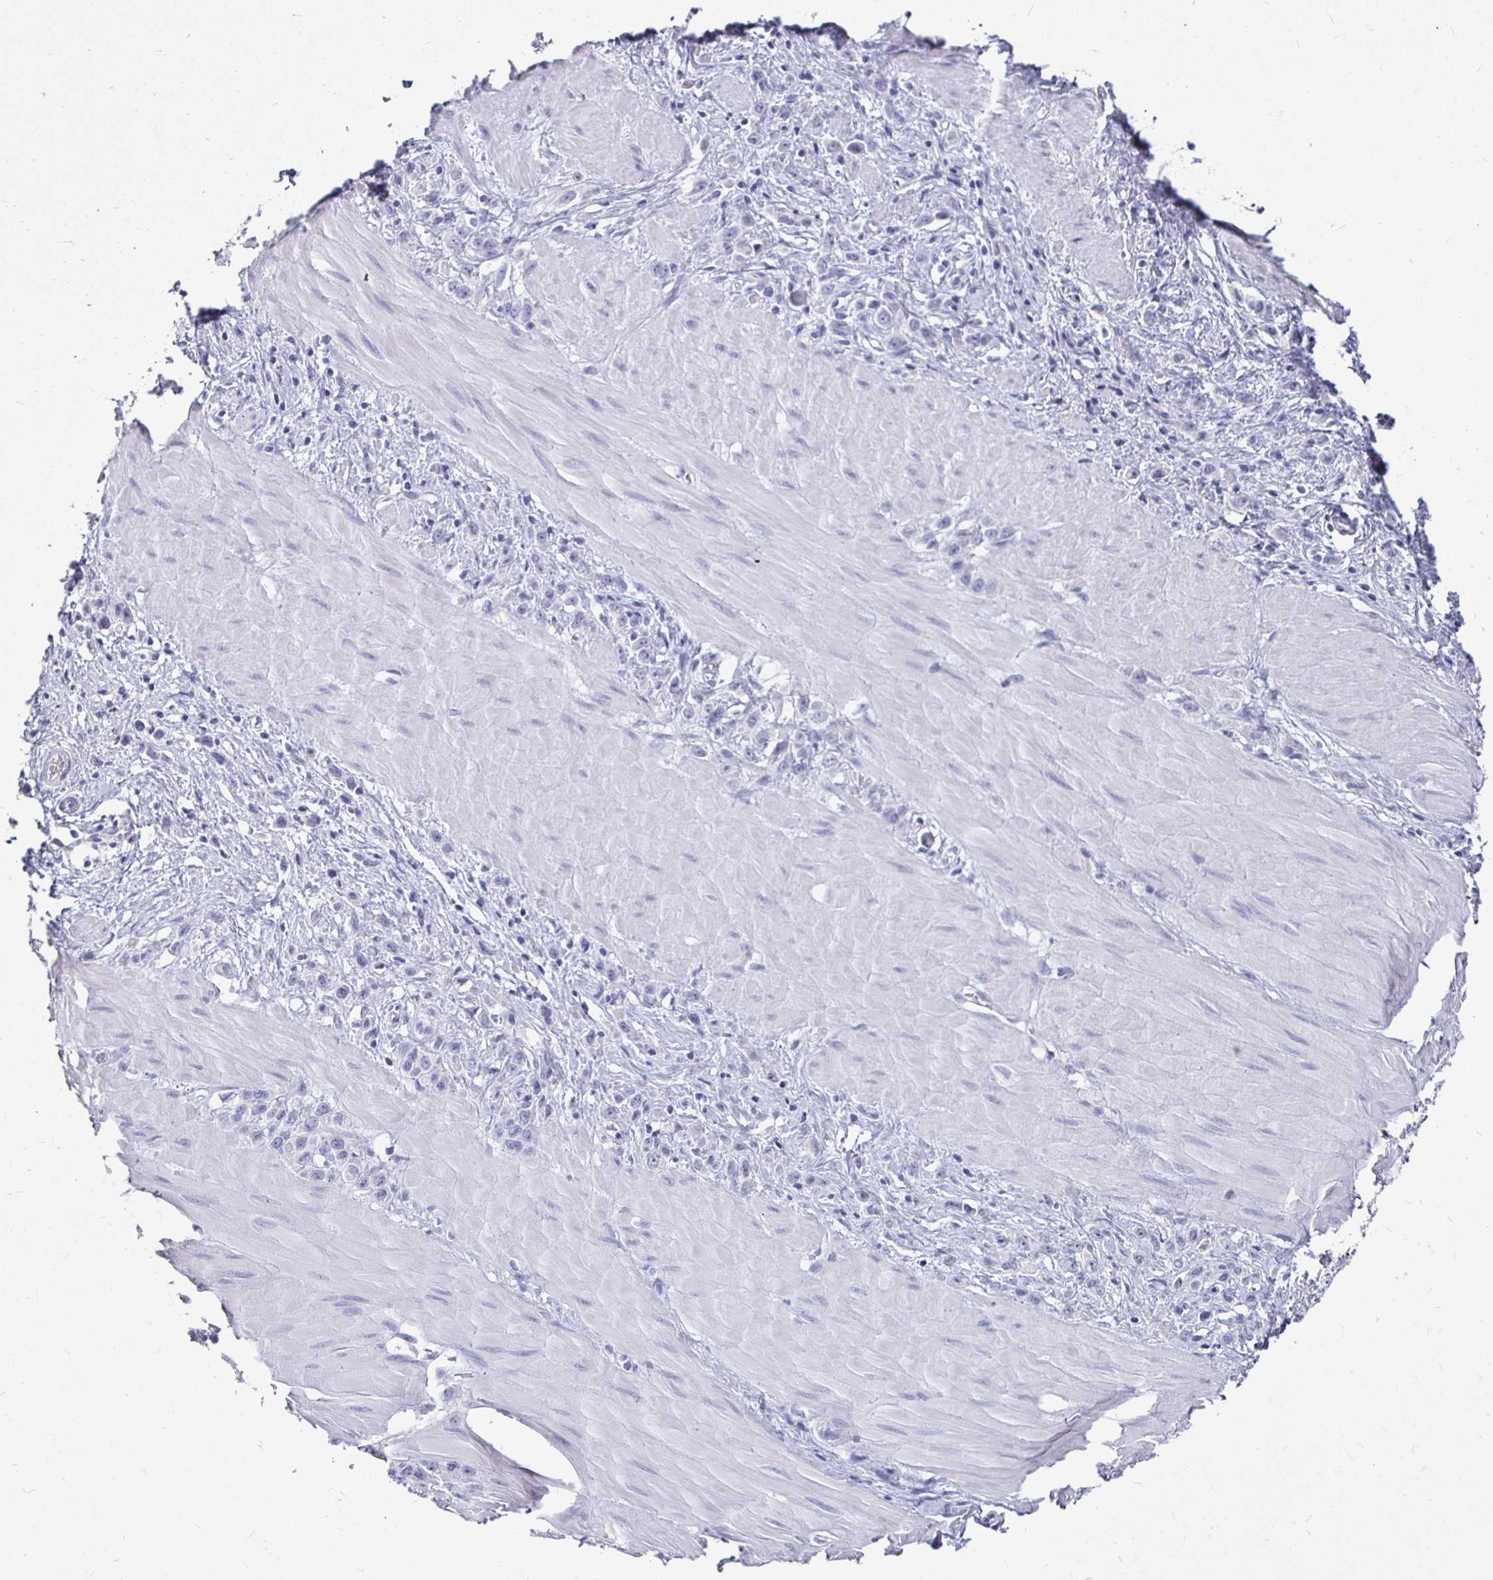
{"staining": {"intensity": "negative", "quantity": "none", "location": "none"}, "tissue": "stomach cancer", "cell_type": "Tumor cells", "image_type": "cancer", "snomed": [{"axis": "morphology", "description": "Adenocarcinoma, NOS"}, {"axis": "topography", "description": "Stomach"}], "caption": "There is no significant expression in tumor cells of stomach cancer (adenocarcinoma).", "gene": "CA9", "patient": {"sex": "male", "age": 47}}